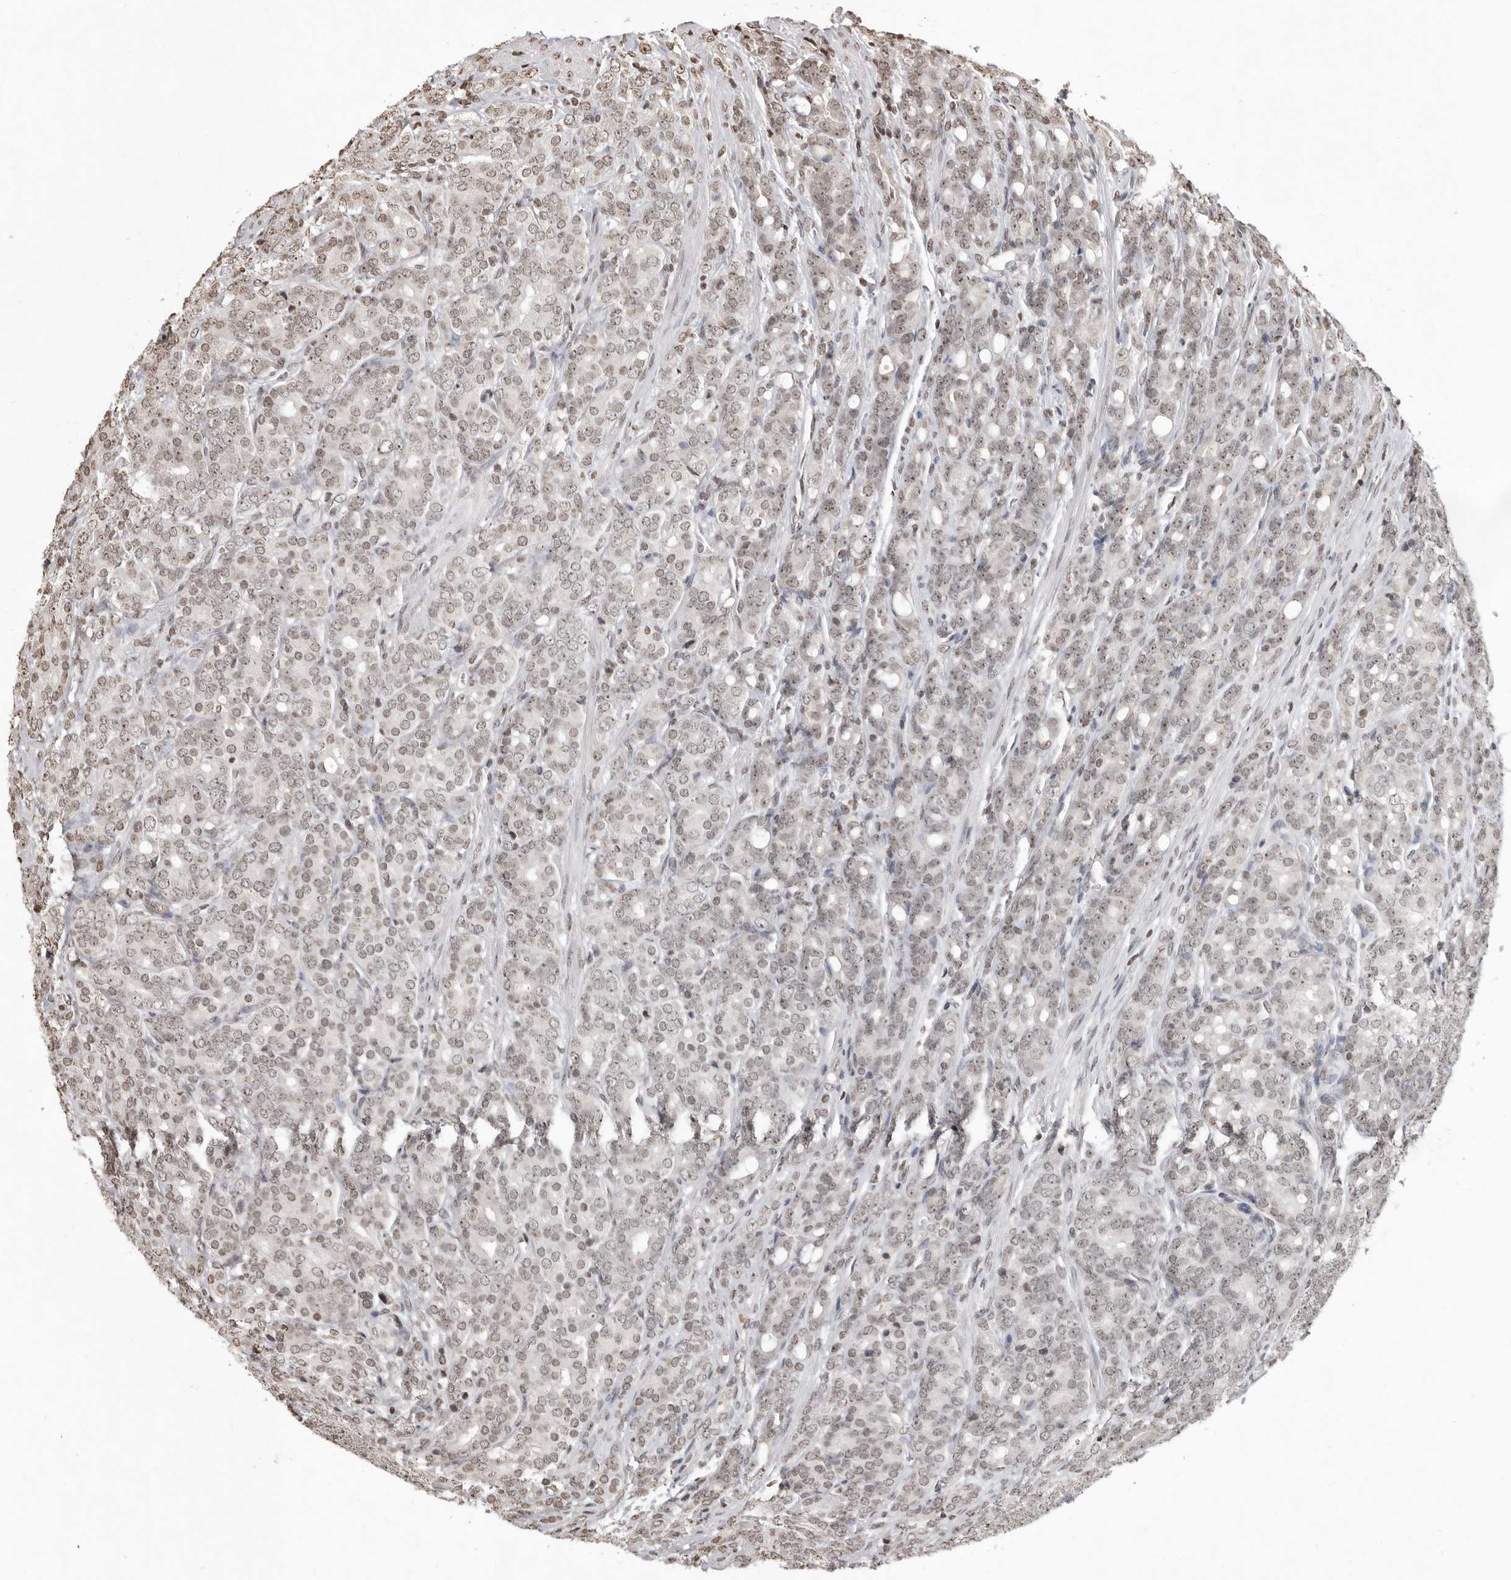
{"staining": {"intensity": "weak", "quantity": "25%-75%", "location": "nuclear"}, "tissue": "prostate cancer", "cell_type": "Tumor cells", "image_type": "cancer", "snomed": [{"axis": "morphology", "description": "Adenocarcinoma, High grade"}, {"axis": "topography", "description": "Prostate"}], "caption": "Protein expression analysis of prostate high-grade adenocarcinoma exhibits weak nuclear staining in about 25%-75% of tumor cells.", "gene": "WDR45", "patient": {"sex": "male", "age": 62}}